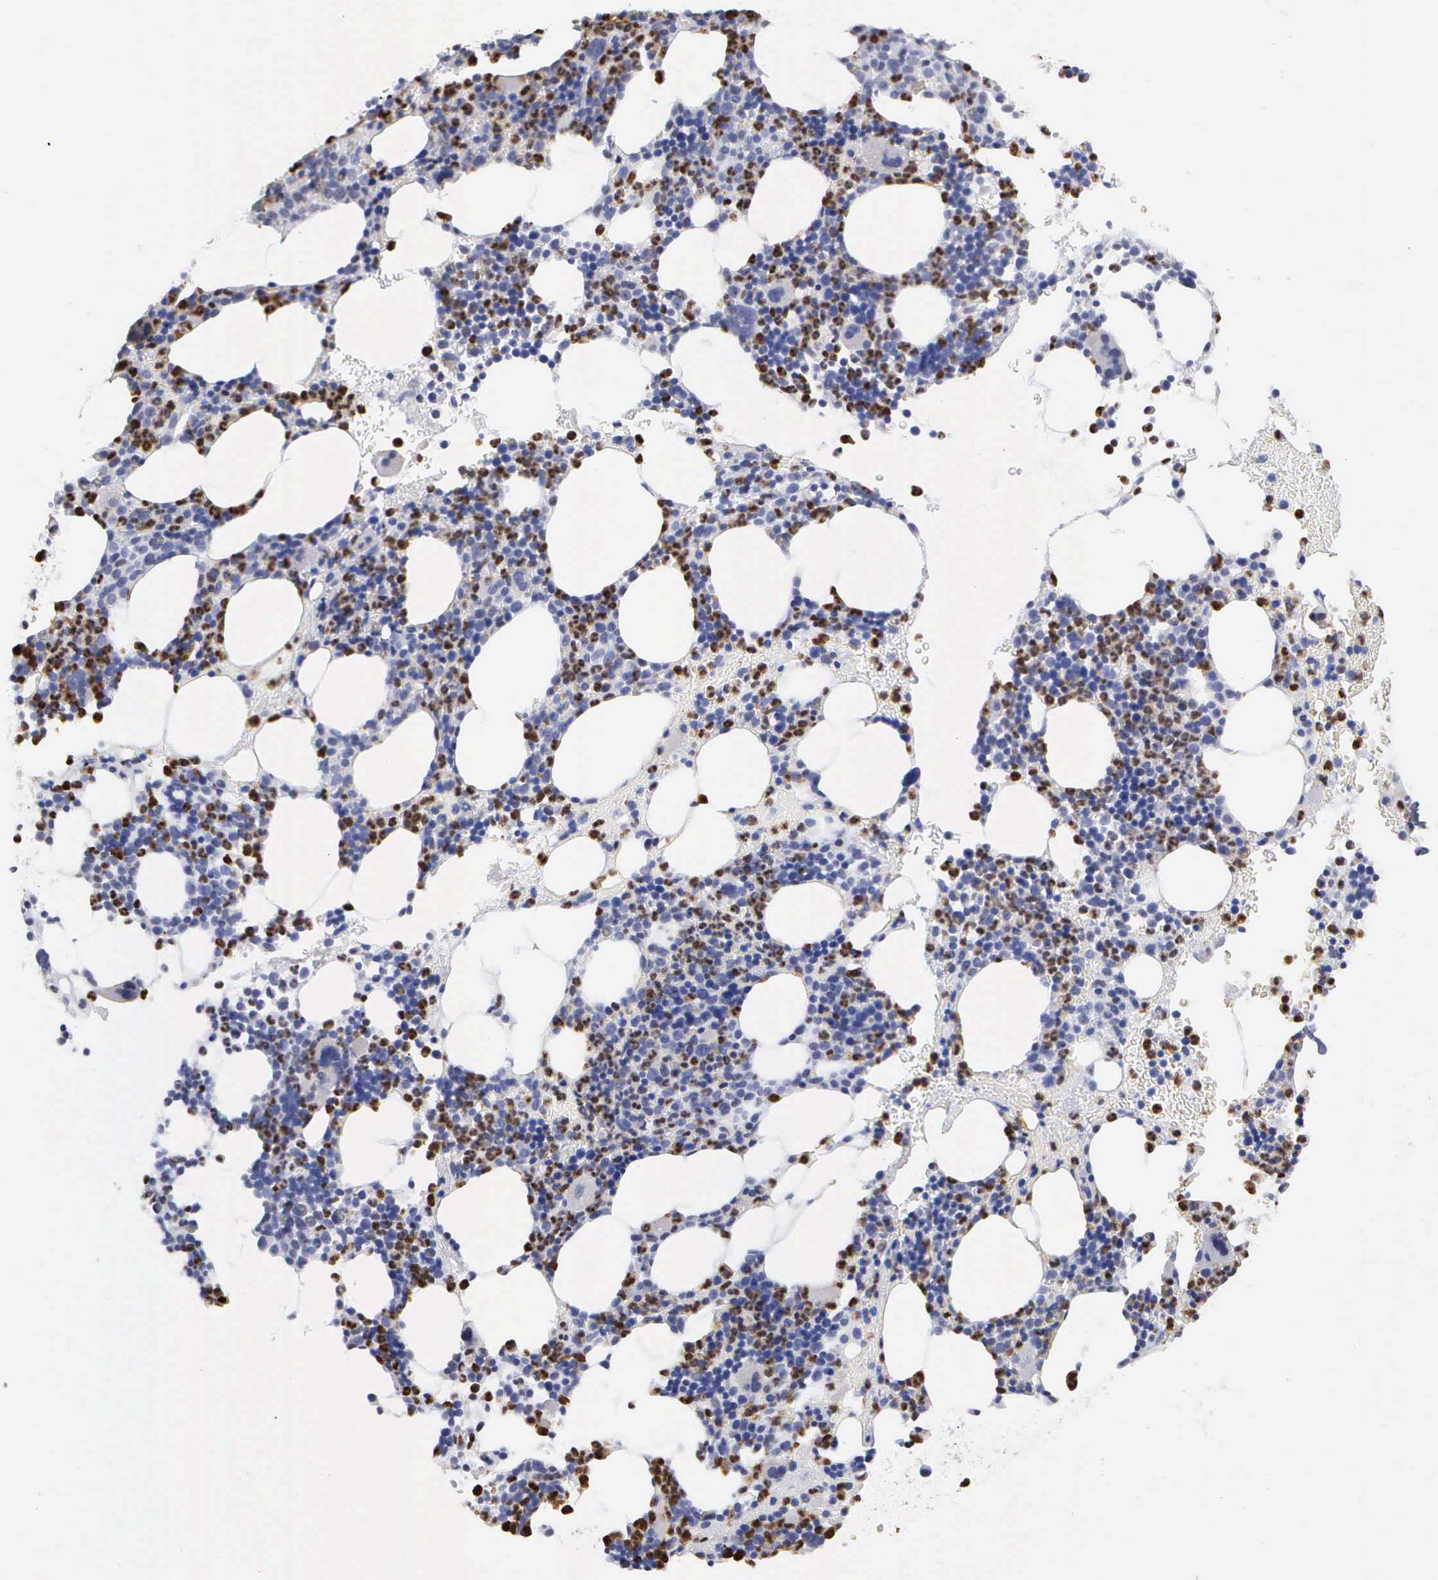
{"staining": {"intensity": "strong", "quantity": "25%-75%", "location": "cytoplasmic/membranous"}, "tissue": "bone marrow", "cell_type": "Hematopoietic cells", "image_type": "normal", "snomed": [{"axis": "morphology", "description": "Normal tissue, NOS"}, {"axis": "topography", "description": "Bone marrow"}], "caption": "Benign bone marrow was stained to show a protein in brown. There is high levels of strong cytoplasmic/membranous staining in about 25%-75% of hematopoietic cells. Using DAB (3,3'-diaminobenzidine) (brown) and hematoxylin (blue) stains, captured at high magnification using brightfield microscopy.", "gene": "SPIN3", "patient": {"sex": "male", "age": 82}}